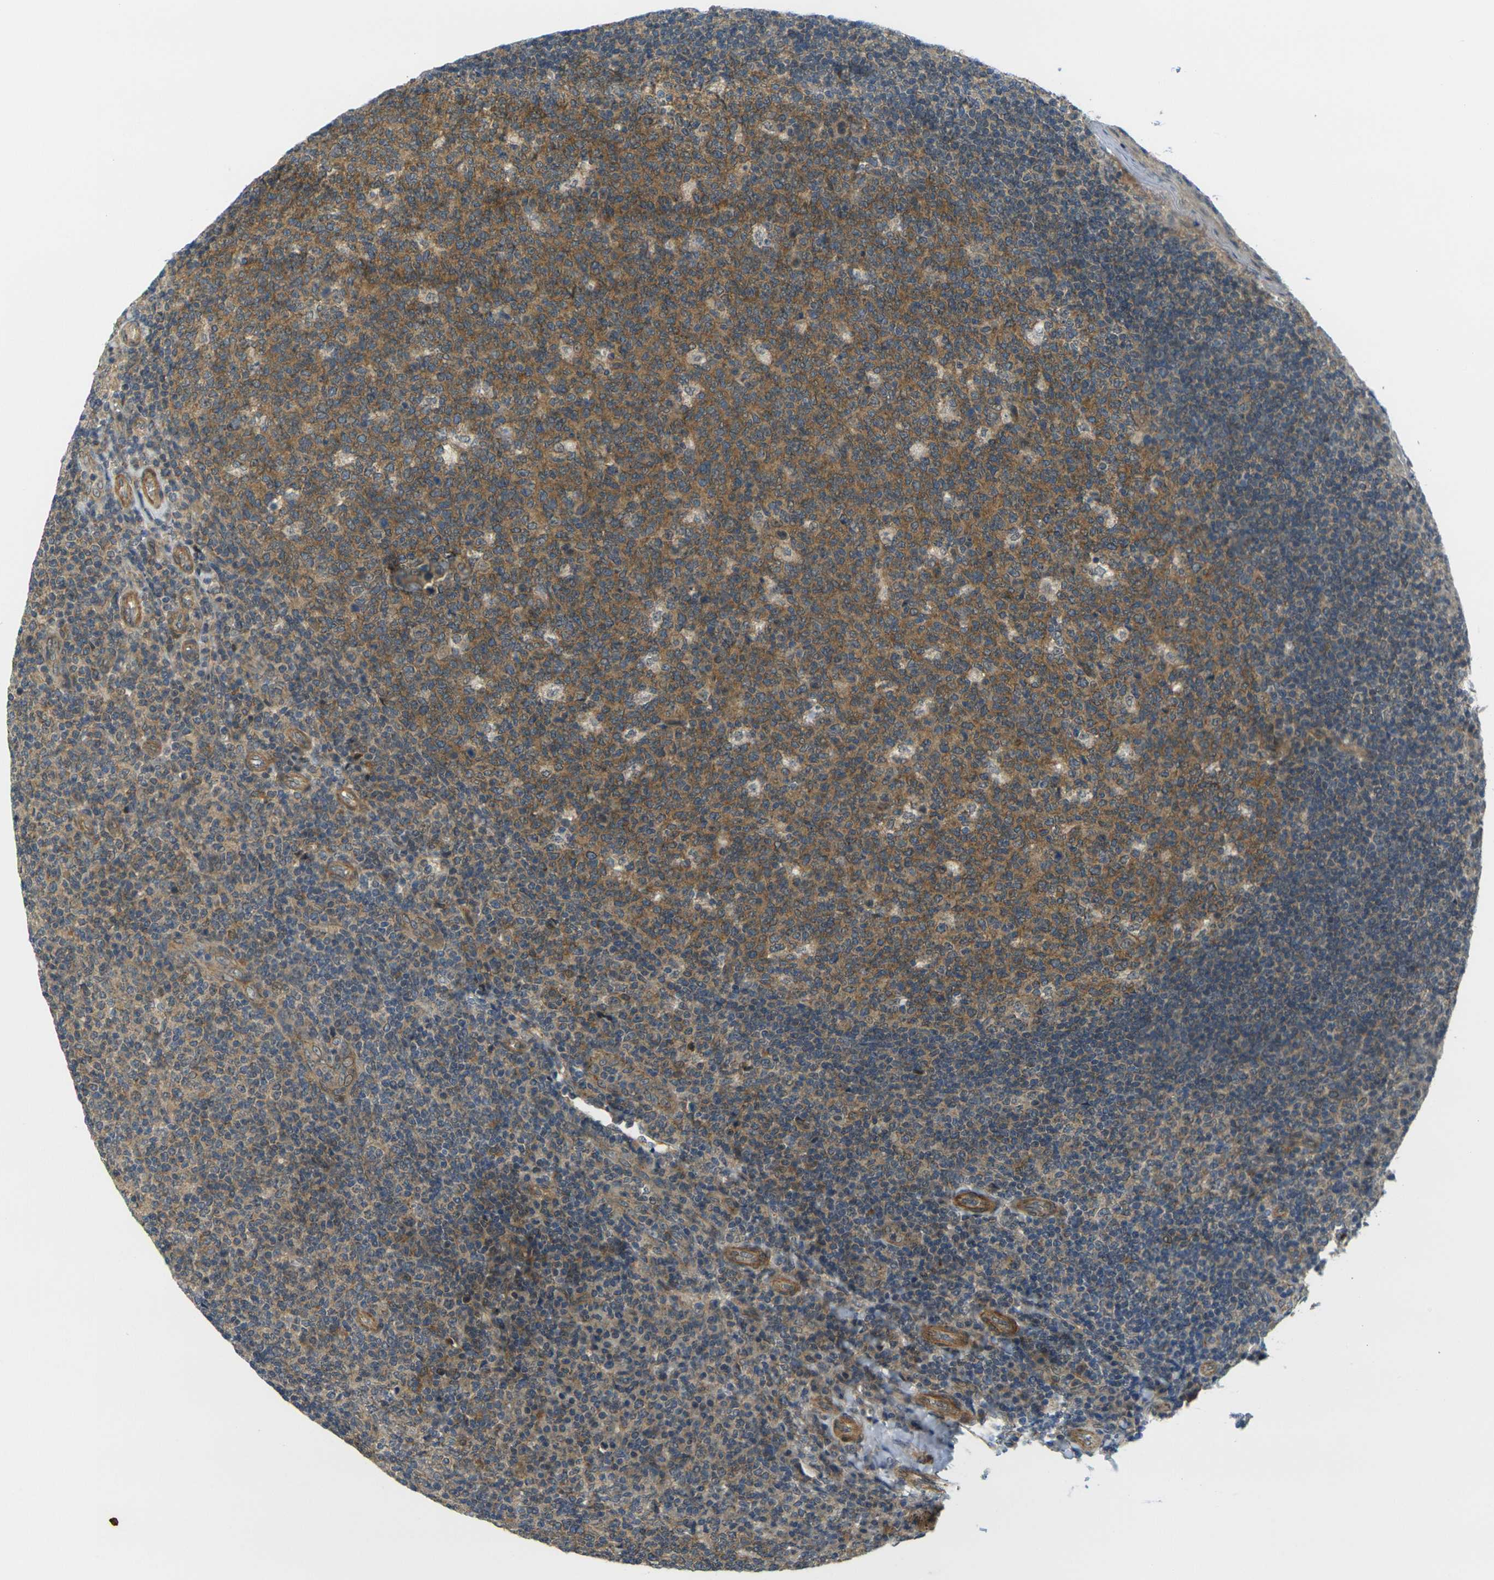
{"staining": {"intensity": "moderate", "quantity": ">75%", "location": "cytoplasmic/membranous"}, "tissue": "tonsil", "cell_type": "Germinal center cells", "image_type": "normal", "snomed": [{"axis": "morphology", "description": "Normal tissue, NOS"}, {"axis": "topography", "description": "Tonsil"}], "caption": "A brown stain shows moderate cytoplasmic/membranous positivity of a protein in germinal center cells of benign human tonsil.", "gene": "KCTD10", "patient": {"sex": "male", "age": 17}}